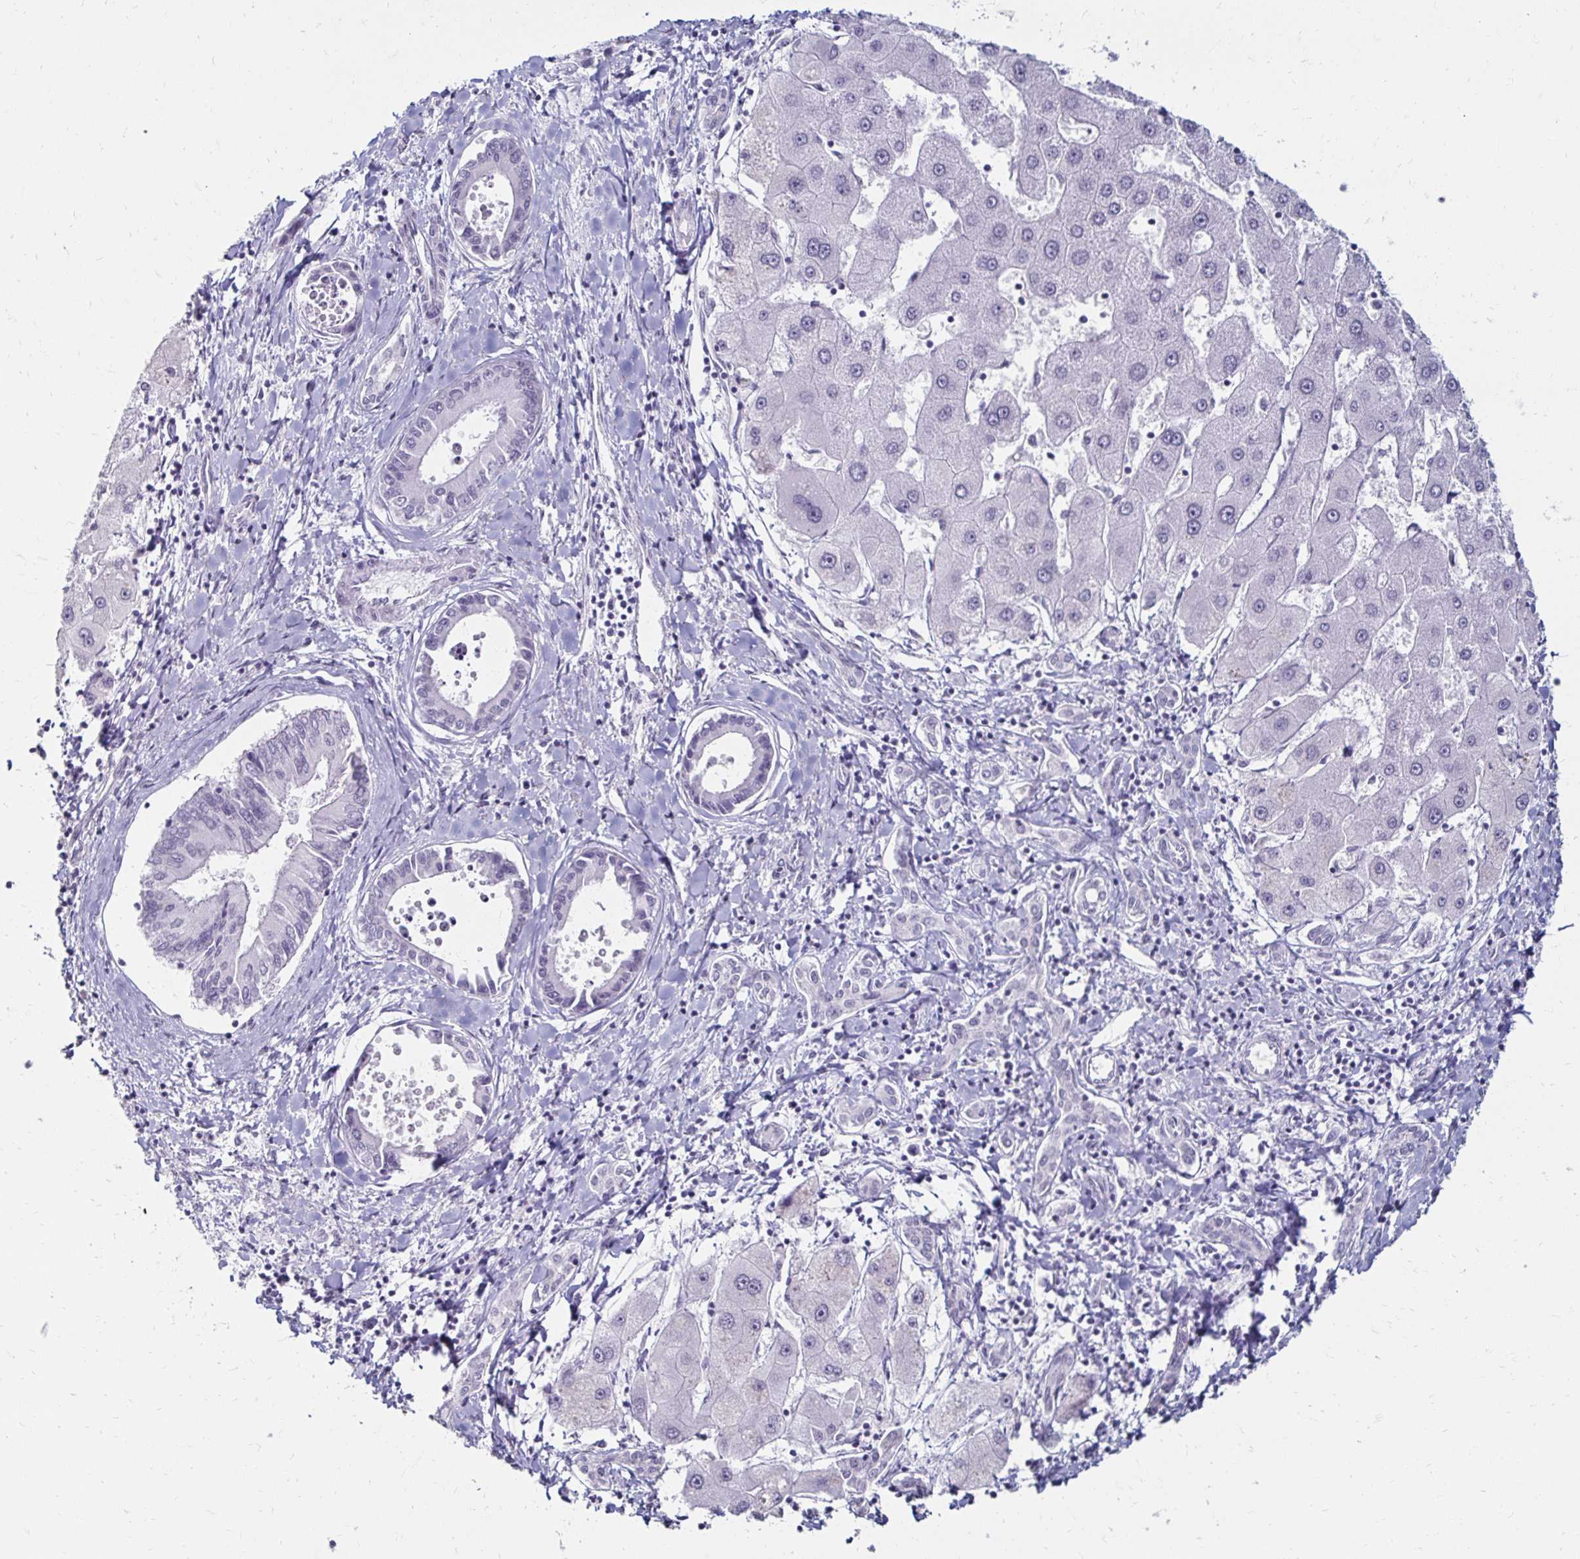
{"staining": {"intensity": "negative", "quantity": "none", "location": "none"}, "tissue": "liver cancer", "cell_type": "Tumor cells", "image_type": "cancer", "snomed": [{"axis": "morphology", "description": "Cholangiocarcinoma"}, {"axis": "topography", "description": "Liver"}], "caption": "Liver cancer (cholangiocarcinoma) was stained to show a protein in brown. There is no significant positivity in tumor cells.", "gene": "TOMM34", "patient": {"sex": "male", "age": 66}}